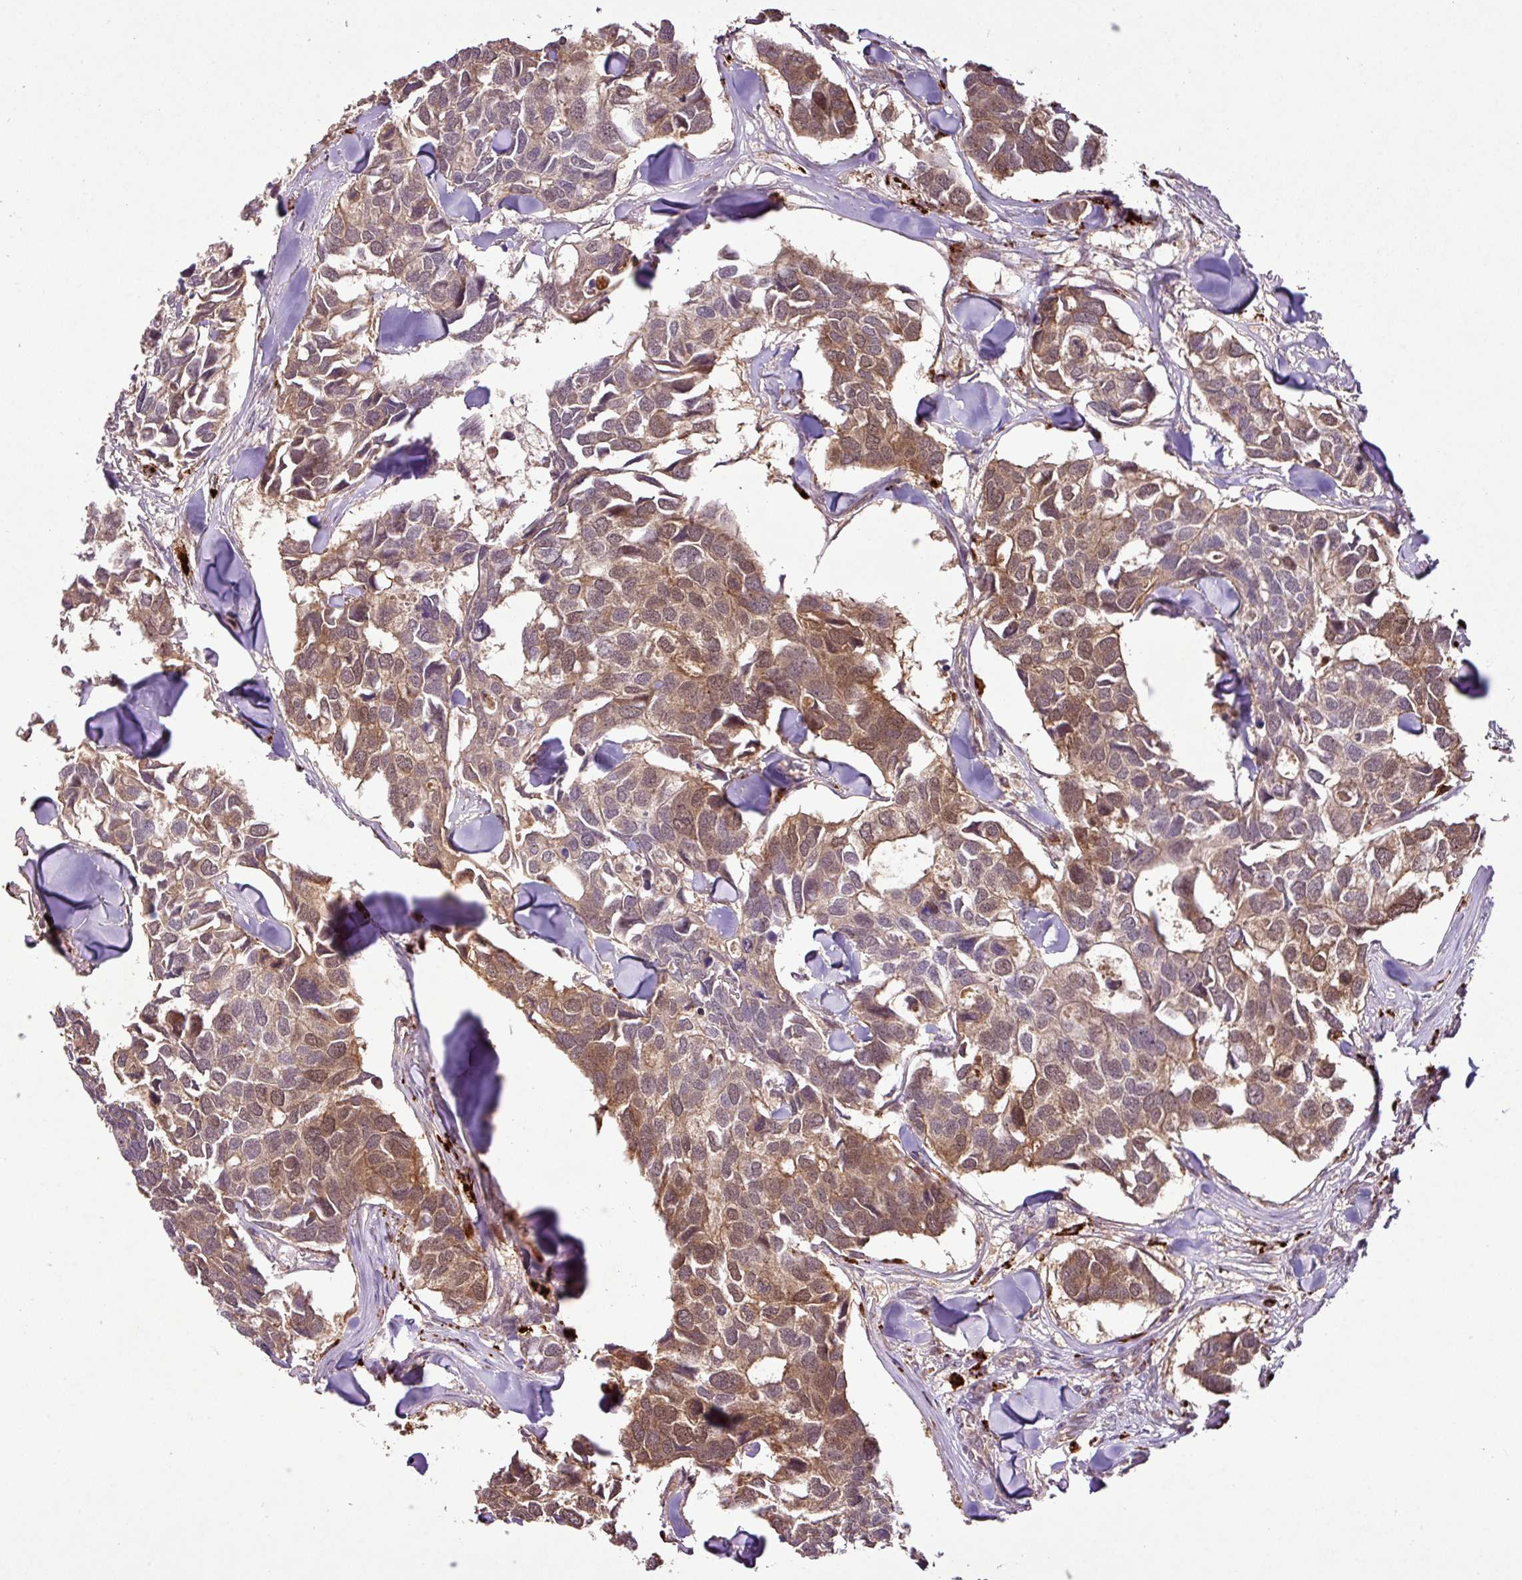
{"staining": {"intensity": "moderate", "quantity": "25%-75%", "location": "cytoplasmic/membranous,nuclear"}, "tissue": "breast cancer", "cell_type": "Tumor cells", "image_type": "cancer", "snomed": [{"axis": "morphology", "description": "Duct carcinoma"}, {"axis": "topography", "description": "Breast"}], "caption": "Immunohistochemistry (DAB (3,3'-diaminobenzidine)) staining of human breast cancer (infiltrating ductal carcinoma) exhibits moderate cytoplasmic/membranous and nuclear protein staining in about 25%-75% of tumor cells.", "gene": "FAIM", "patient": {"sex": "female", "age": 83}}